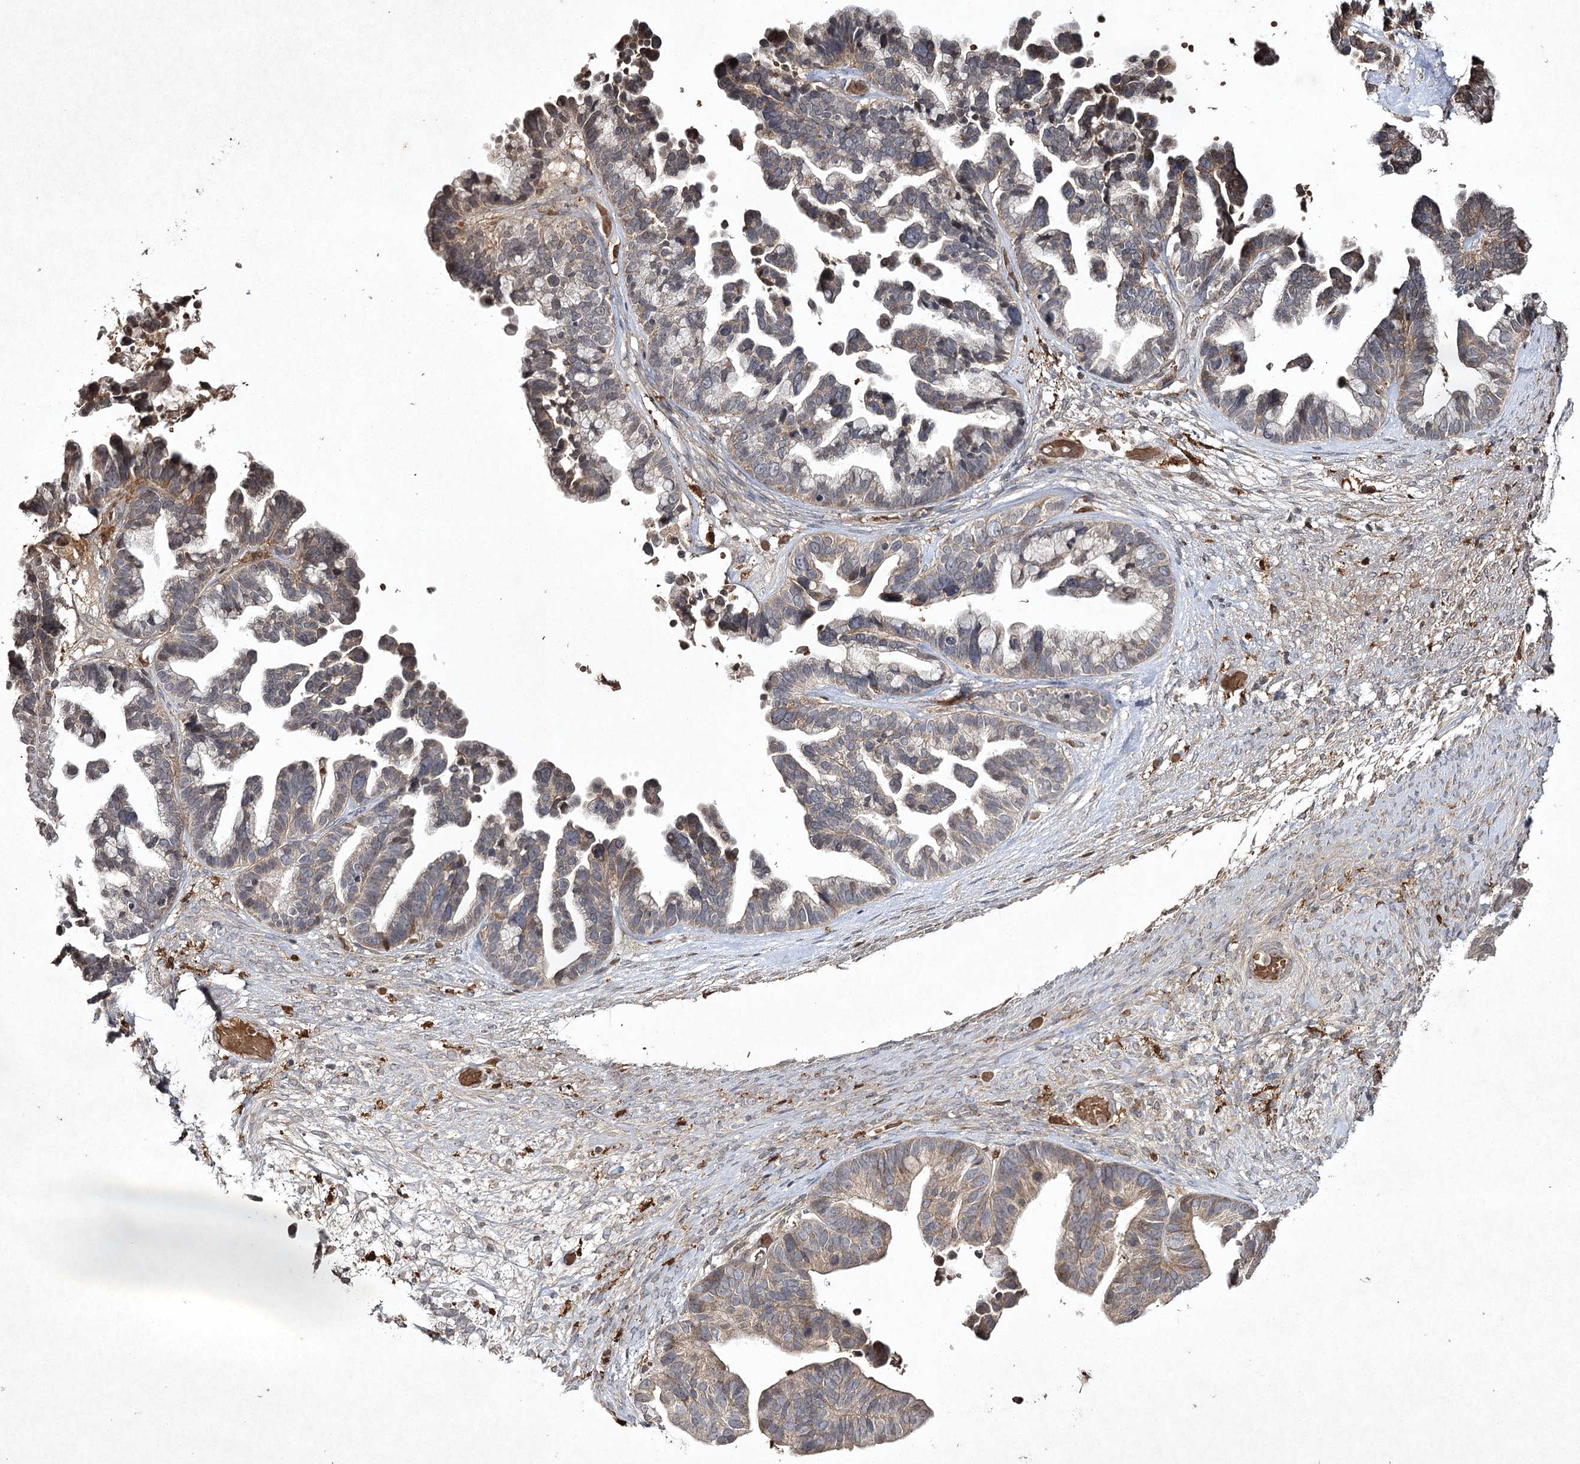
{"staining": {"intensity": "weak", "quantity": "<25%", "location": "cytoplasmic/membranous"}, "tissue": "ovarian cancer", "cell_type": "Tumor cells", "image_type": "cancer", "snomed": [{"axis": "morphology", "description": "Cystadenocarcinoma, serous, NOS"}, {"axis": "topography", "description": "Ovary"}], "caption": "High magnification brightfield microscopy of ovarian serous cystadenocarcinoma stained with DAB (brown) and counterstained with hematoxylin (blue): tumor cells show no significant staining.", "gene": "CYP2B6", "patient": {"sex": "female", "age": 56}}